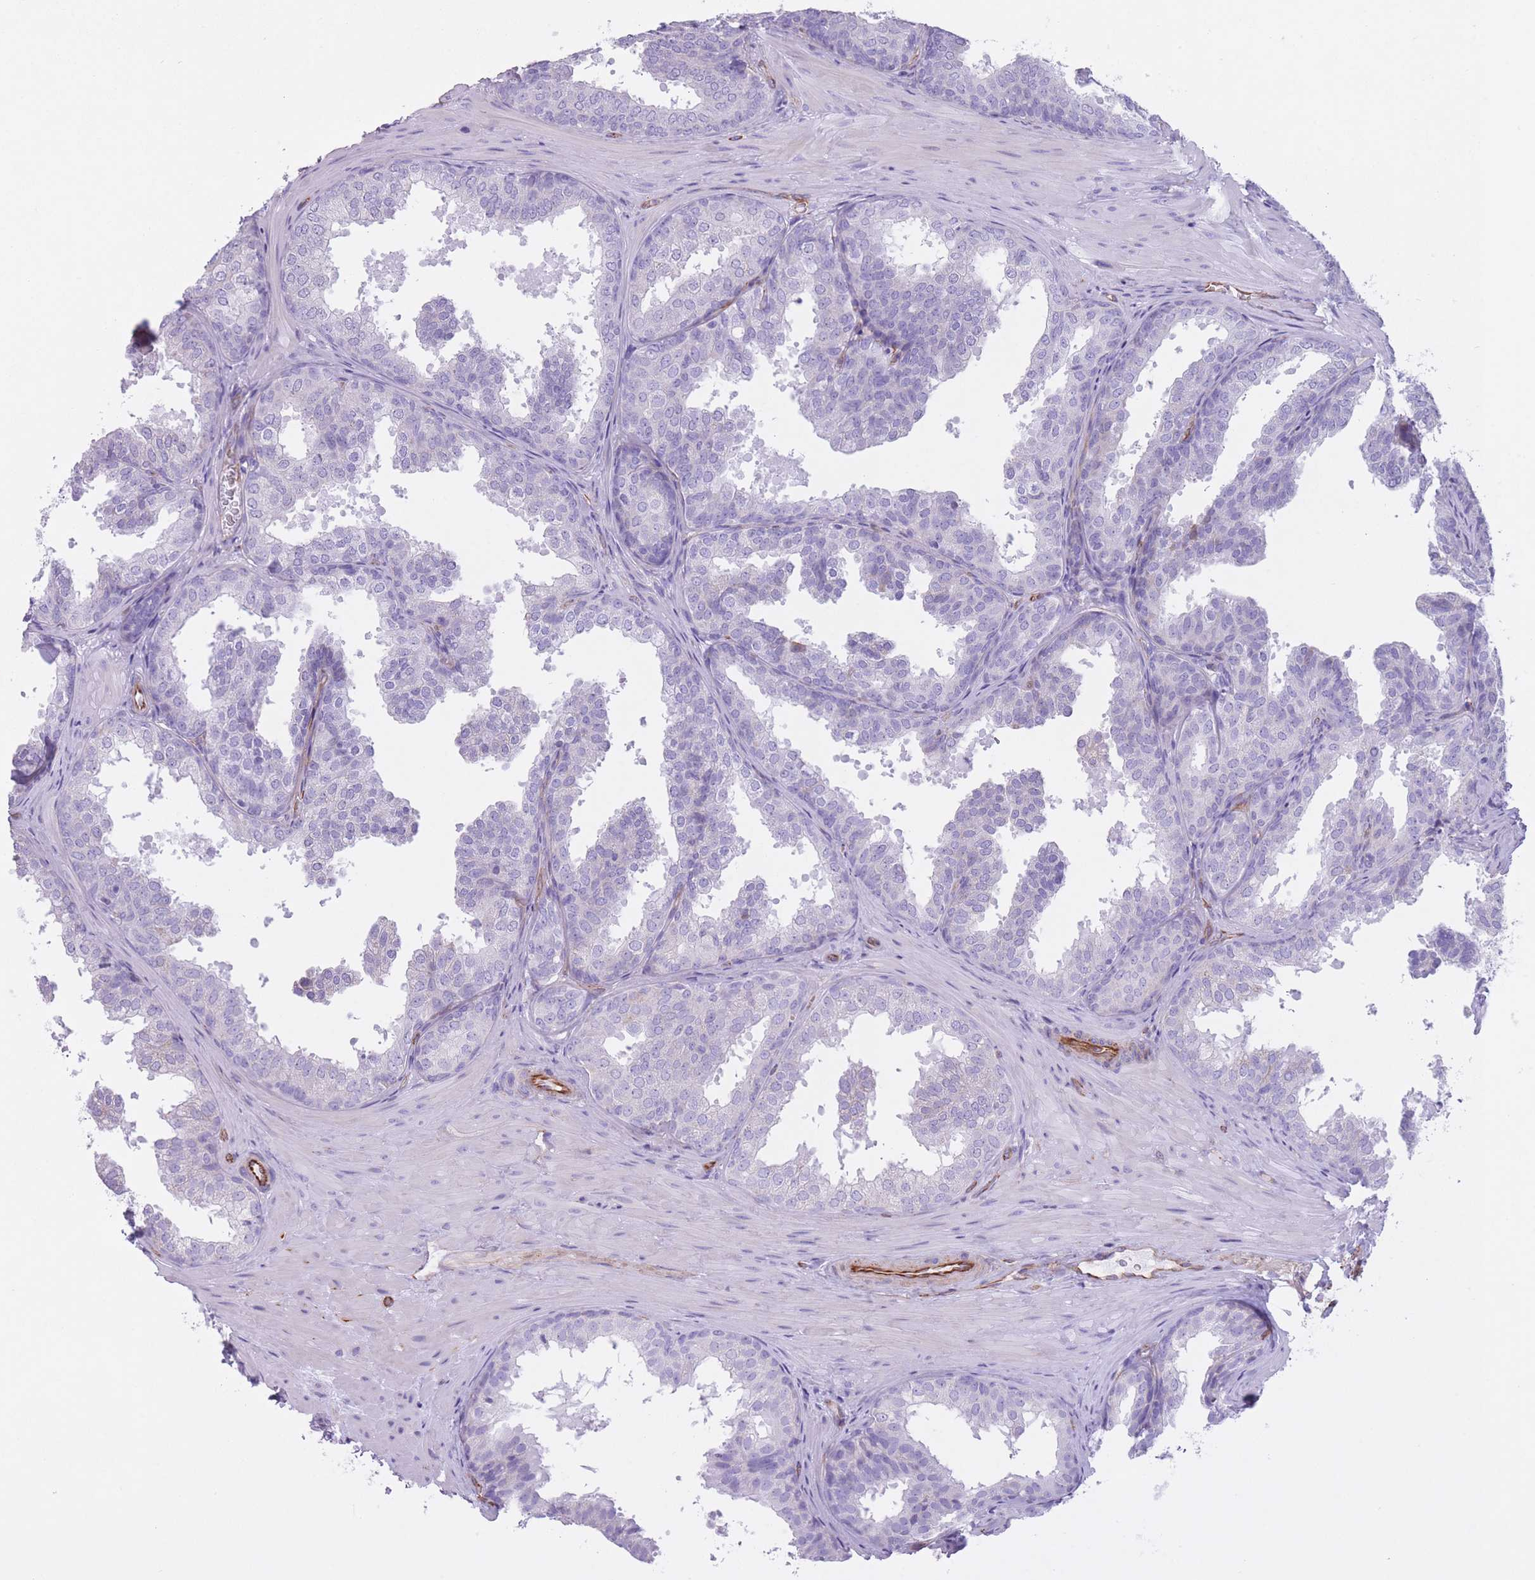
{"staining": {"intensity": "strong", "quantity": "<25%", "location": "cytoplasmic/membranous"}, "tissue": "prostate", "cell_type": "Glandular cells", "image_type": "normal", "snomed": [{"axis": "morphology", "description": "Normal tissue, NOS"}, {"axis": "topography", "description": "Prostate"}], "caption": "Glandular cells show strong cytoplasmic/membranous staining in approximately <25% of cells in unremarkable prostate.", "gene": "ATP5MF", "patient": {"sex": "male", "age": 37}}